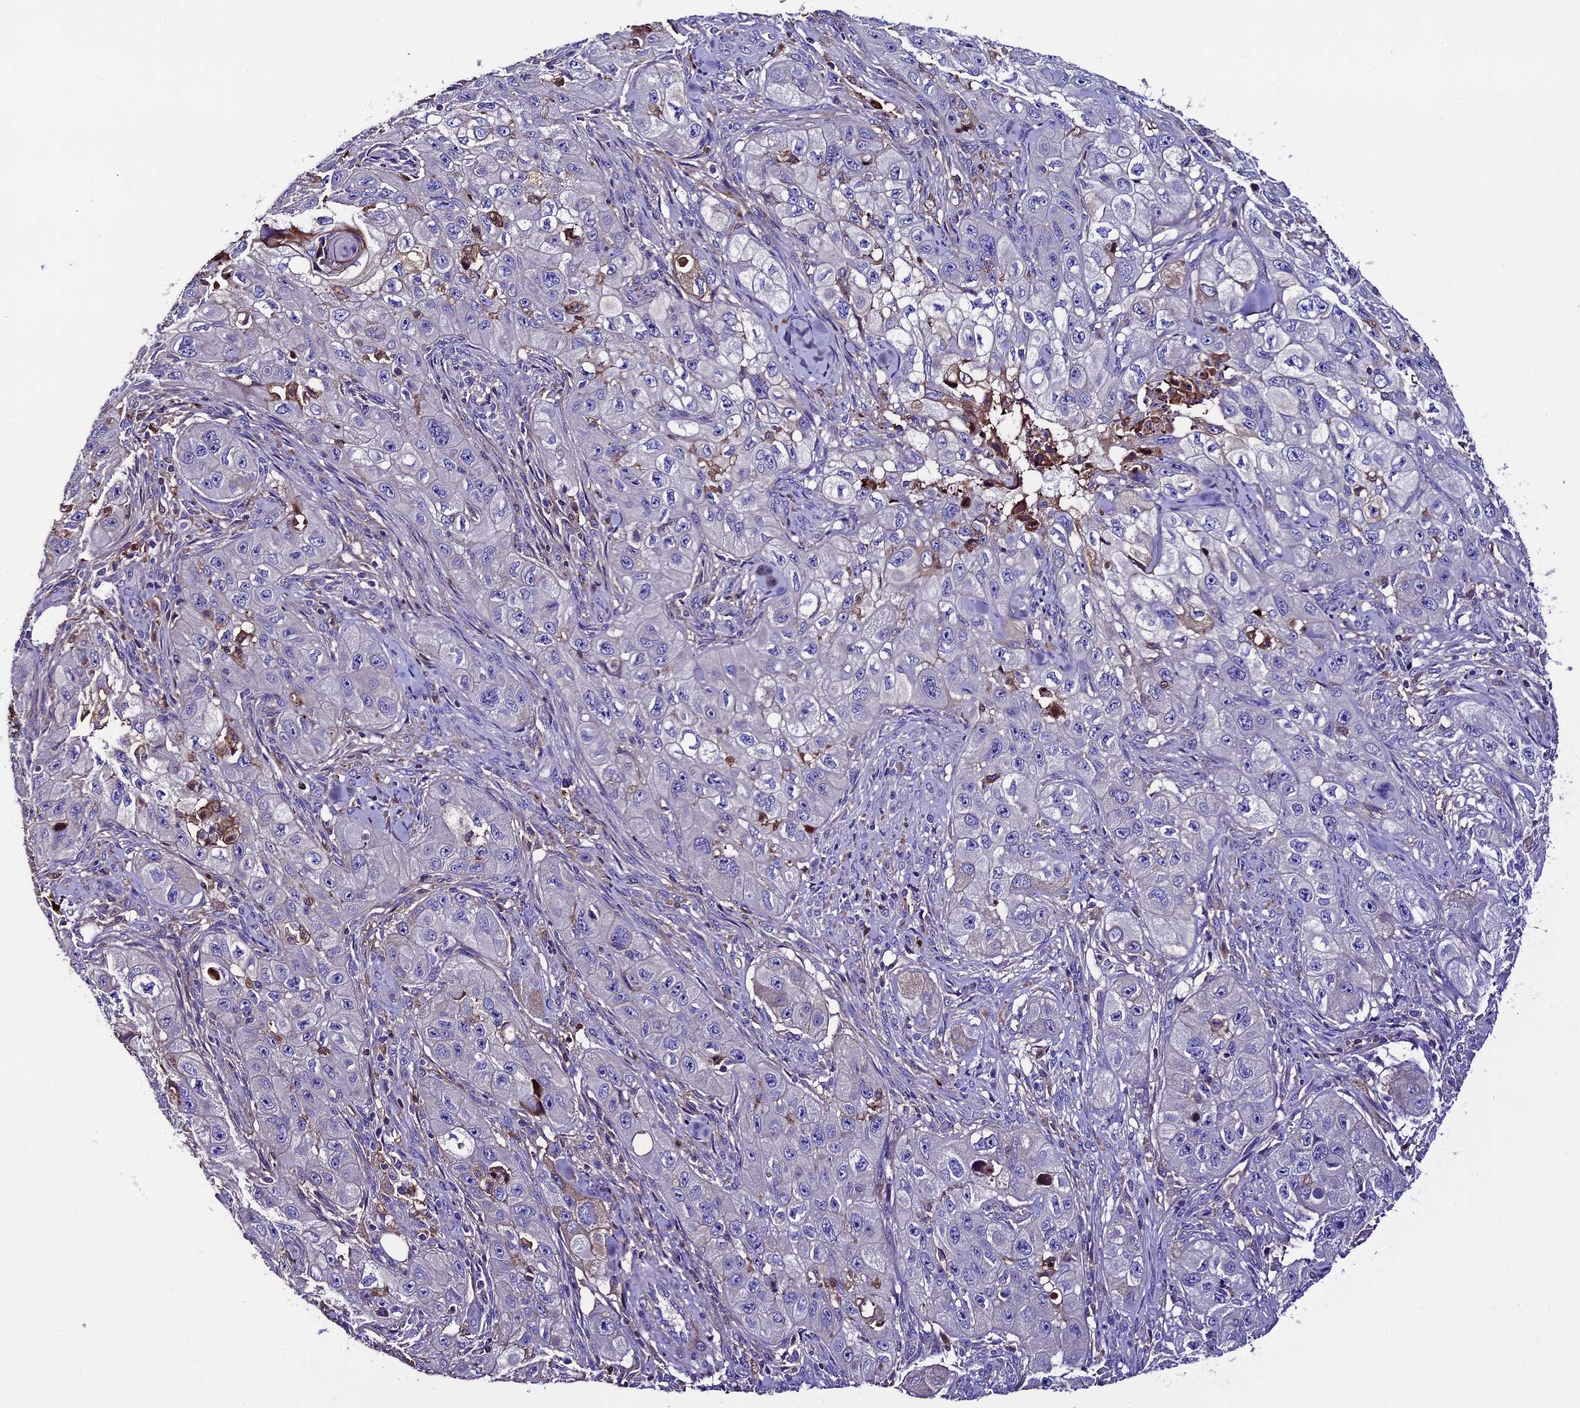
{"staining": {"intensity": "negative", "quantity": "none", "location": "none"}, "tissue": "skin cancer", "cell_type": "Tumor cells", "image_type": "cancer", "snomed": [{"axis": "morphology", "description": "Squamous cell carcinoma, NOS"}, {"axis": "topography", "description": "Skin"}, {"axis": "topography", "description": "Subcutis"}], "caption": "High magnification brightfield microscopy of skin cancer (squamous cell carcinoma) stained with DAB (3,3'-diaminobenzidine) (brown) and counterstained with hematoxylin (blue): tumor cells show no significant staining.", "gene": "TCP11L2", "patient": {"sex": "male", "age": 73}}